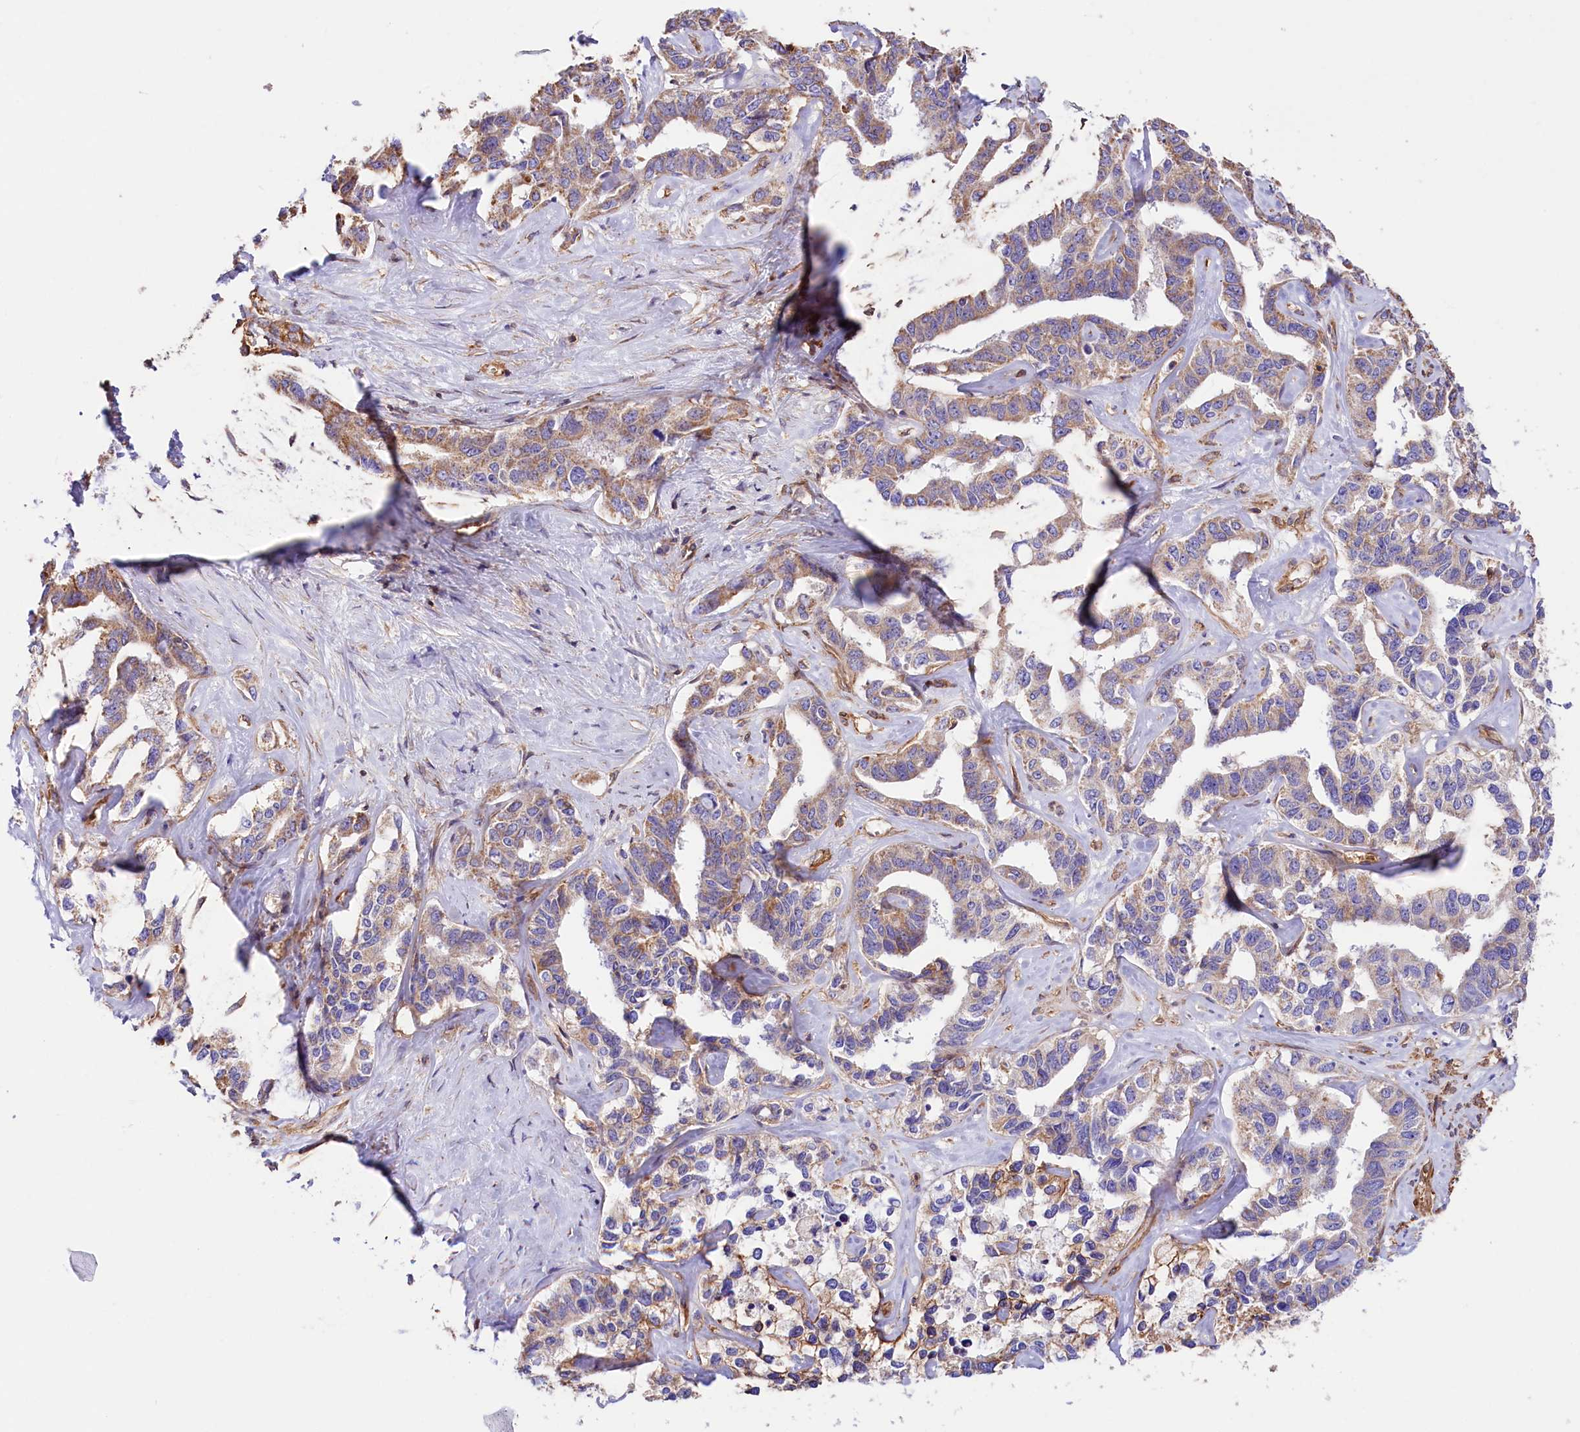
{"staining": {"intensity": "moderate", "quantity": "25%-75%", "location": "cytoplasmic/membranous"}, "tissue": "liver cancer", "cell_type": "Tumor cells", "image_type": "cancer", "snomed": [{"axis": "morphology", "description": "Cholangiocarcinoma"}, {"axis": "topography", "description": "Liver"}], "caption": "Tumor cells exhibit medium levels of moderate cytoplasmic/membranous positivity in approximately 25%-75% of cells in liver cholangiocarcinoma.", "gene": "ATP2B4", "patient": {"sex": "male", "age": 59}}